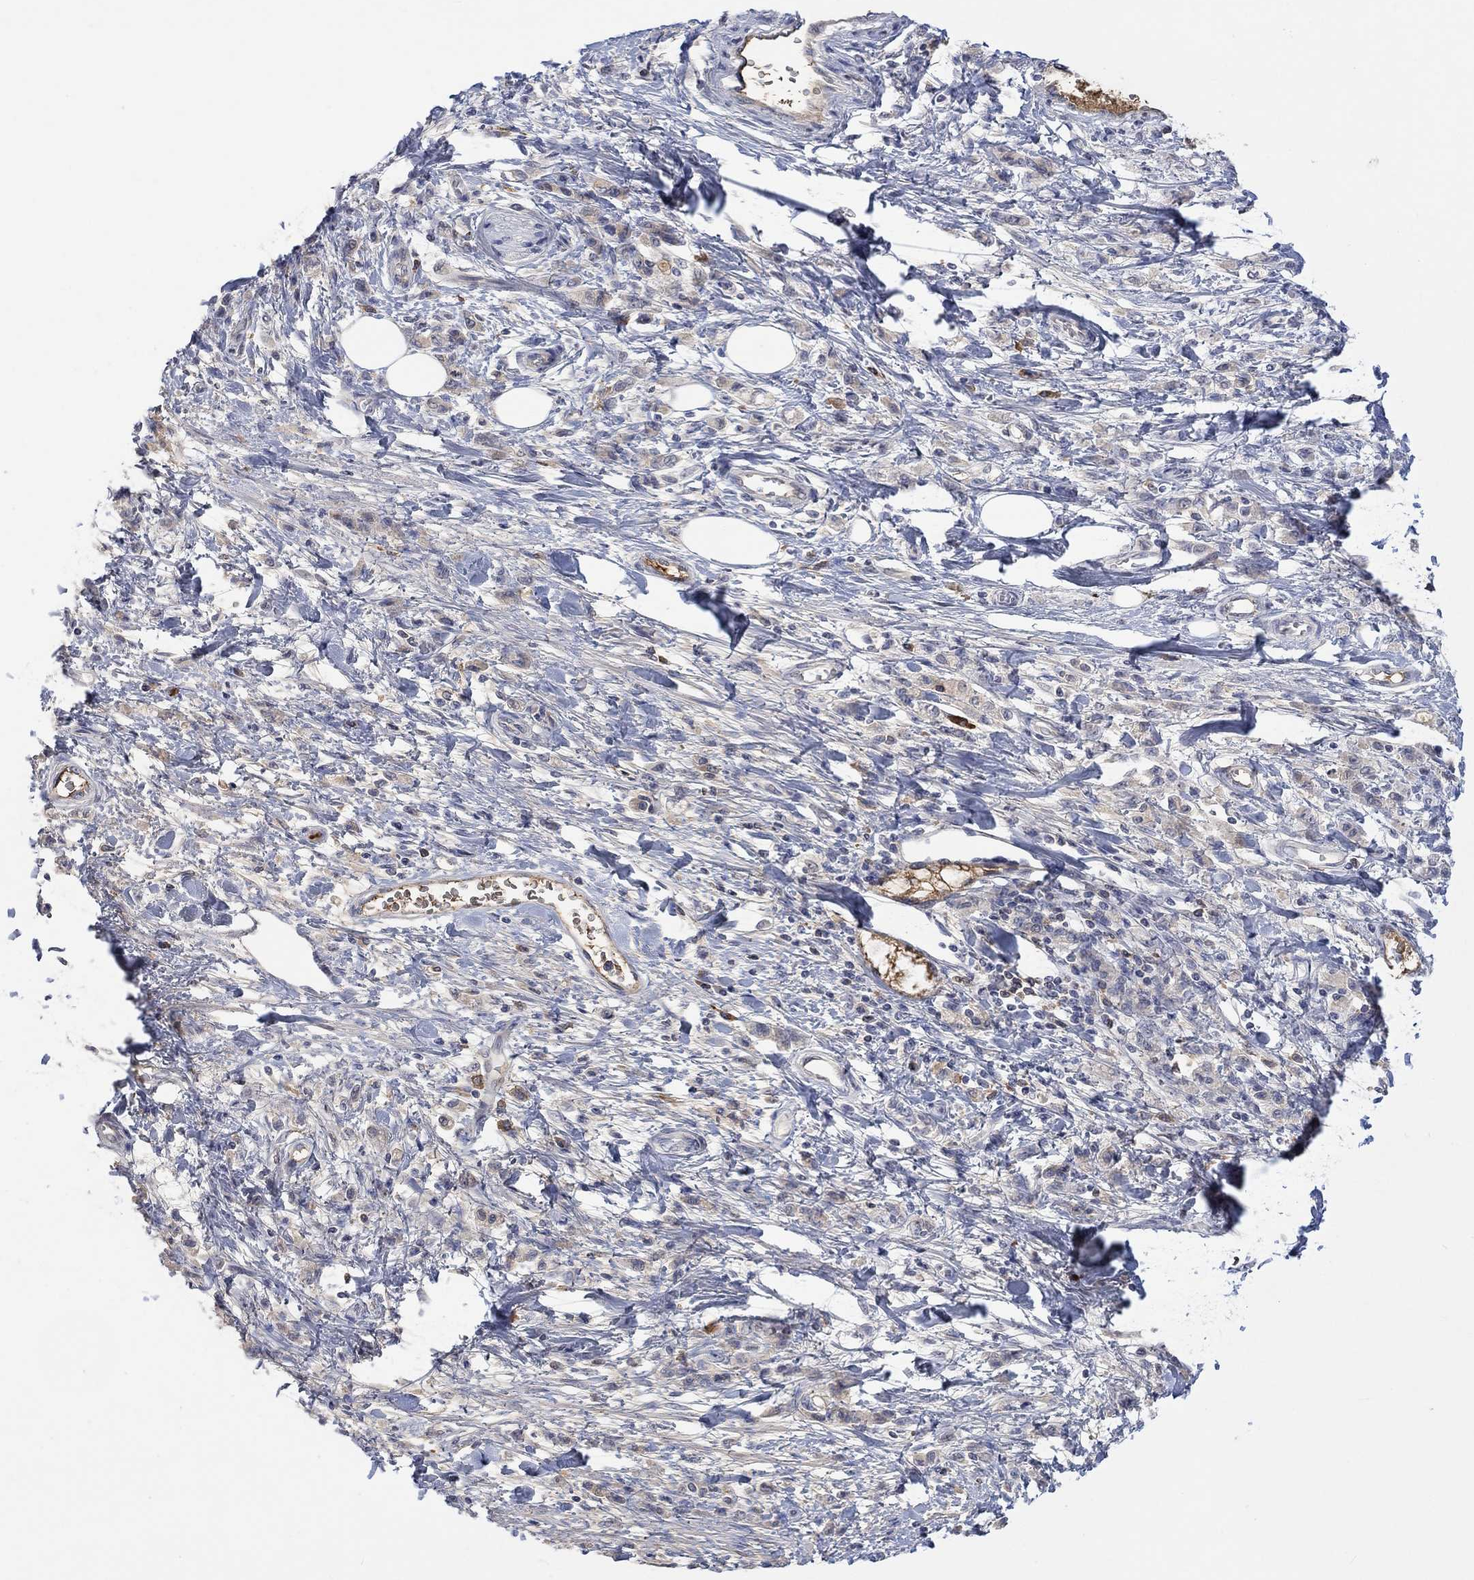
{"staining": {"intensity": "weak", "quantity": "<25%", "location": "cytoplasmic/membranous"}, "tissue": "stomach cancer", "cell_type": "Tumor cells", "image_type": "cancer", "snomed": [{"axis": "morphology", "description": "Adenocarcinoma, NOS"}, {"axis": "topography", "description": "Stomach"}], "caption": "Immunohistochemistry (IHC) histopathology image of stomach adenocarcinoma stained for a protein (brown), which exhibits no positivity in tumor cells.", "gene": "MSTN", "patient": {"sex": "male", "age": 77}}